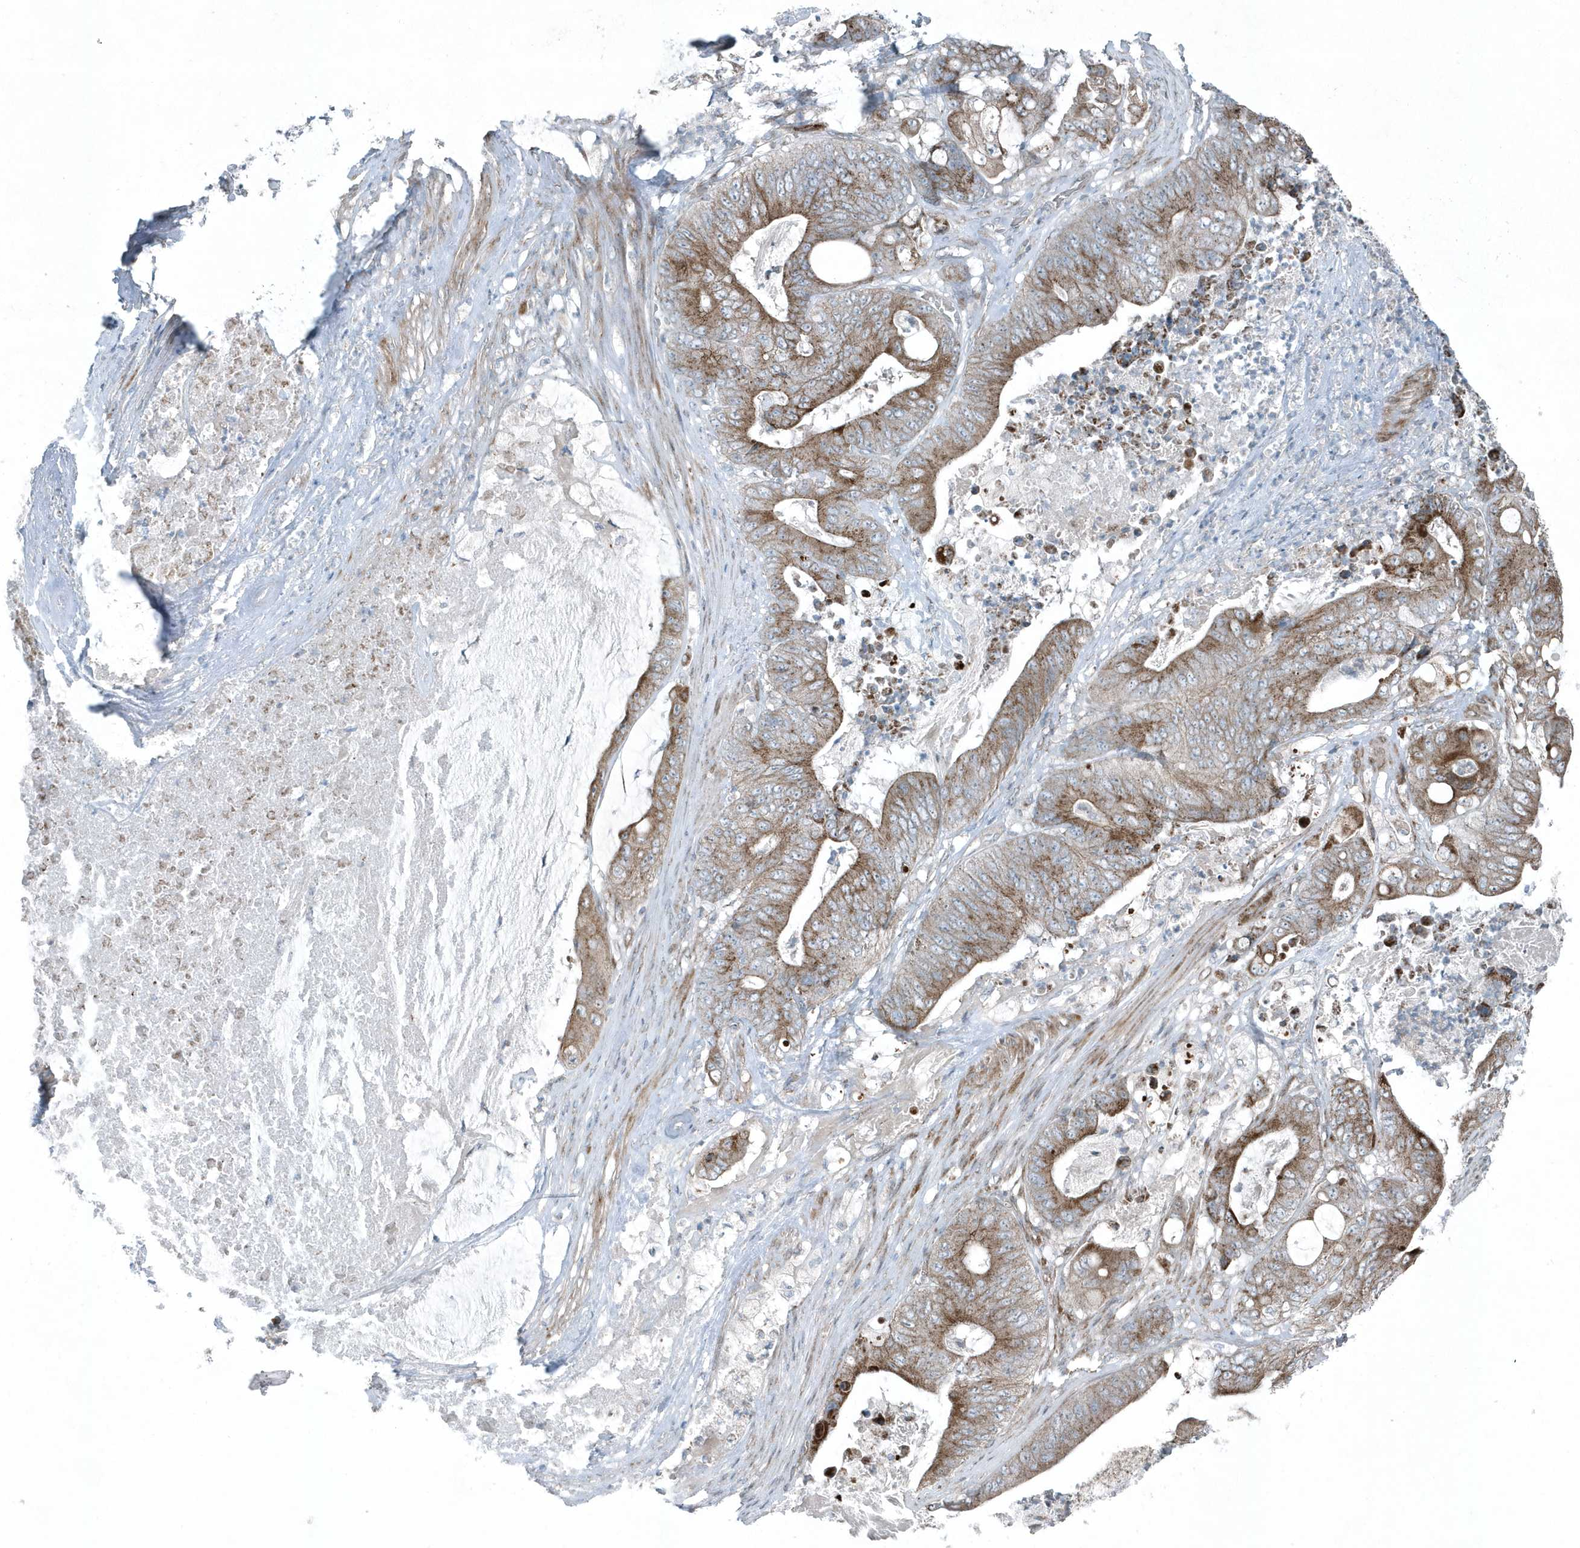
{"staining": {"intensity": "moderate", "quantity": ">75%", "location": "cytoplasmic/membranous"}, "tissue": "stomach cancer", "cell_type": "Tumor cells", "image_type": "cancer", "snomed": [{"axis": "morphology", "description": "Adenocarcinoma, NOS"}, {"axis": "topography", "description": "Stomach"}], "caption": "Human stomach adenocarcinoma stained for a protein (brown) demonstrates moderate cytoplasmic/membranous positive staining in about >75% of tumor cells.", "gene": "GCC2", "patient": {"sex": "female", "age": 73}}